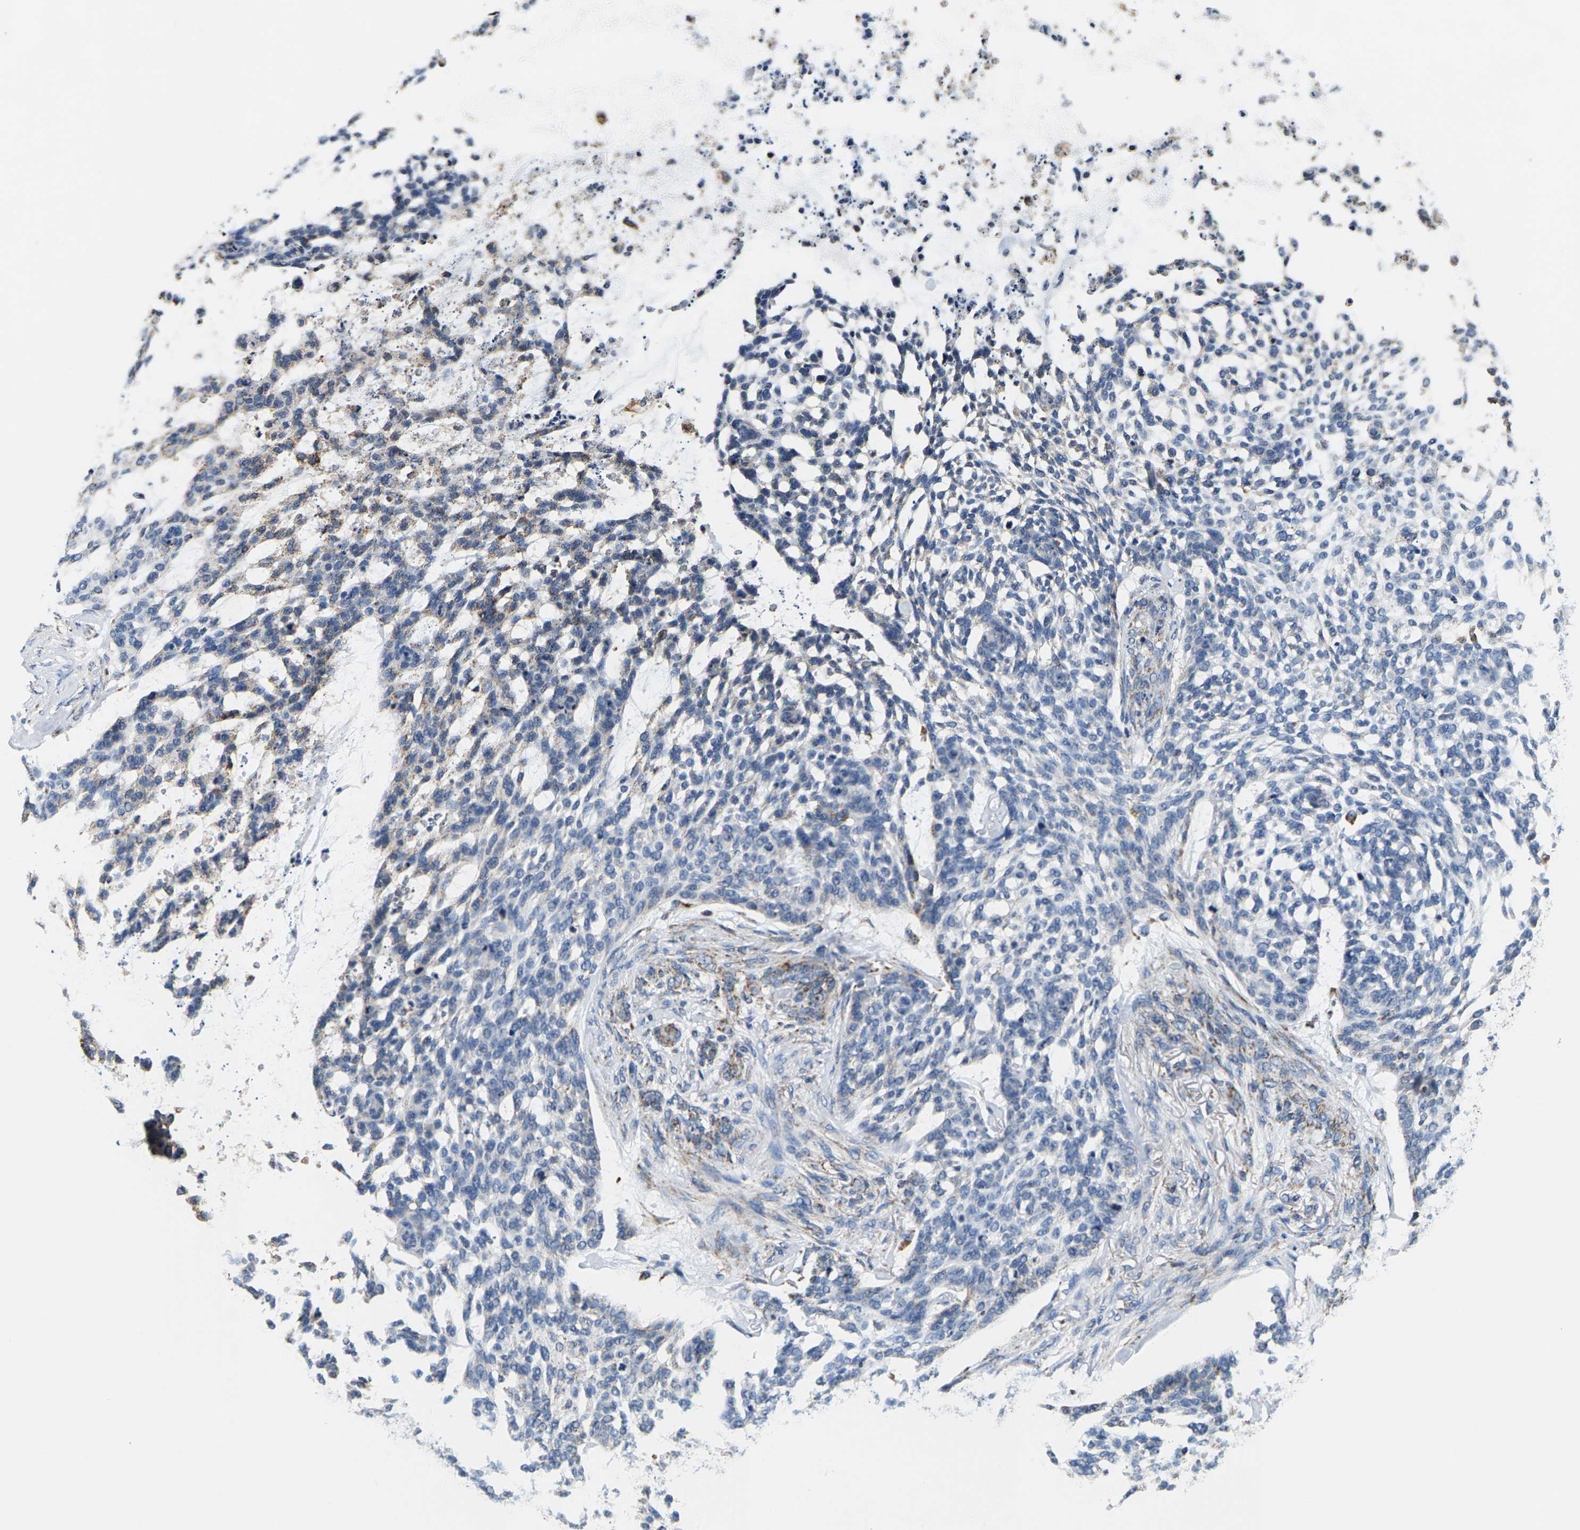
{"staining": {"intensity": "moderate", "quantity": "<25%", "location": "cytoplasmic/membranous"}, "tissue": "skin cancer", "cell_type": "Tumor cells", "image_type": "cancer", "snomed": [{"axis": "morphology", "description": "Basal cell carcinoma"}, {"axis": "topography", "description": "Skin"}], "caption": "Immunohistochemistry of human skin basal cell carcinoma demonstrates low levels of moderate cytoplasmic/membranous staining in approximately <25% of tumor cells.", "gene": "SHMT2", "patient": {"sex": "female", "age": 64}}